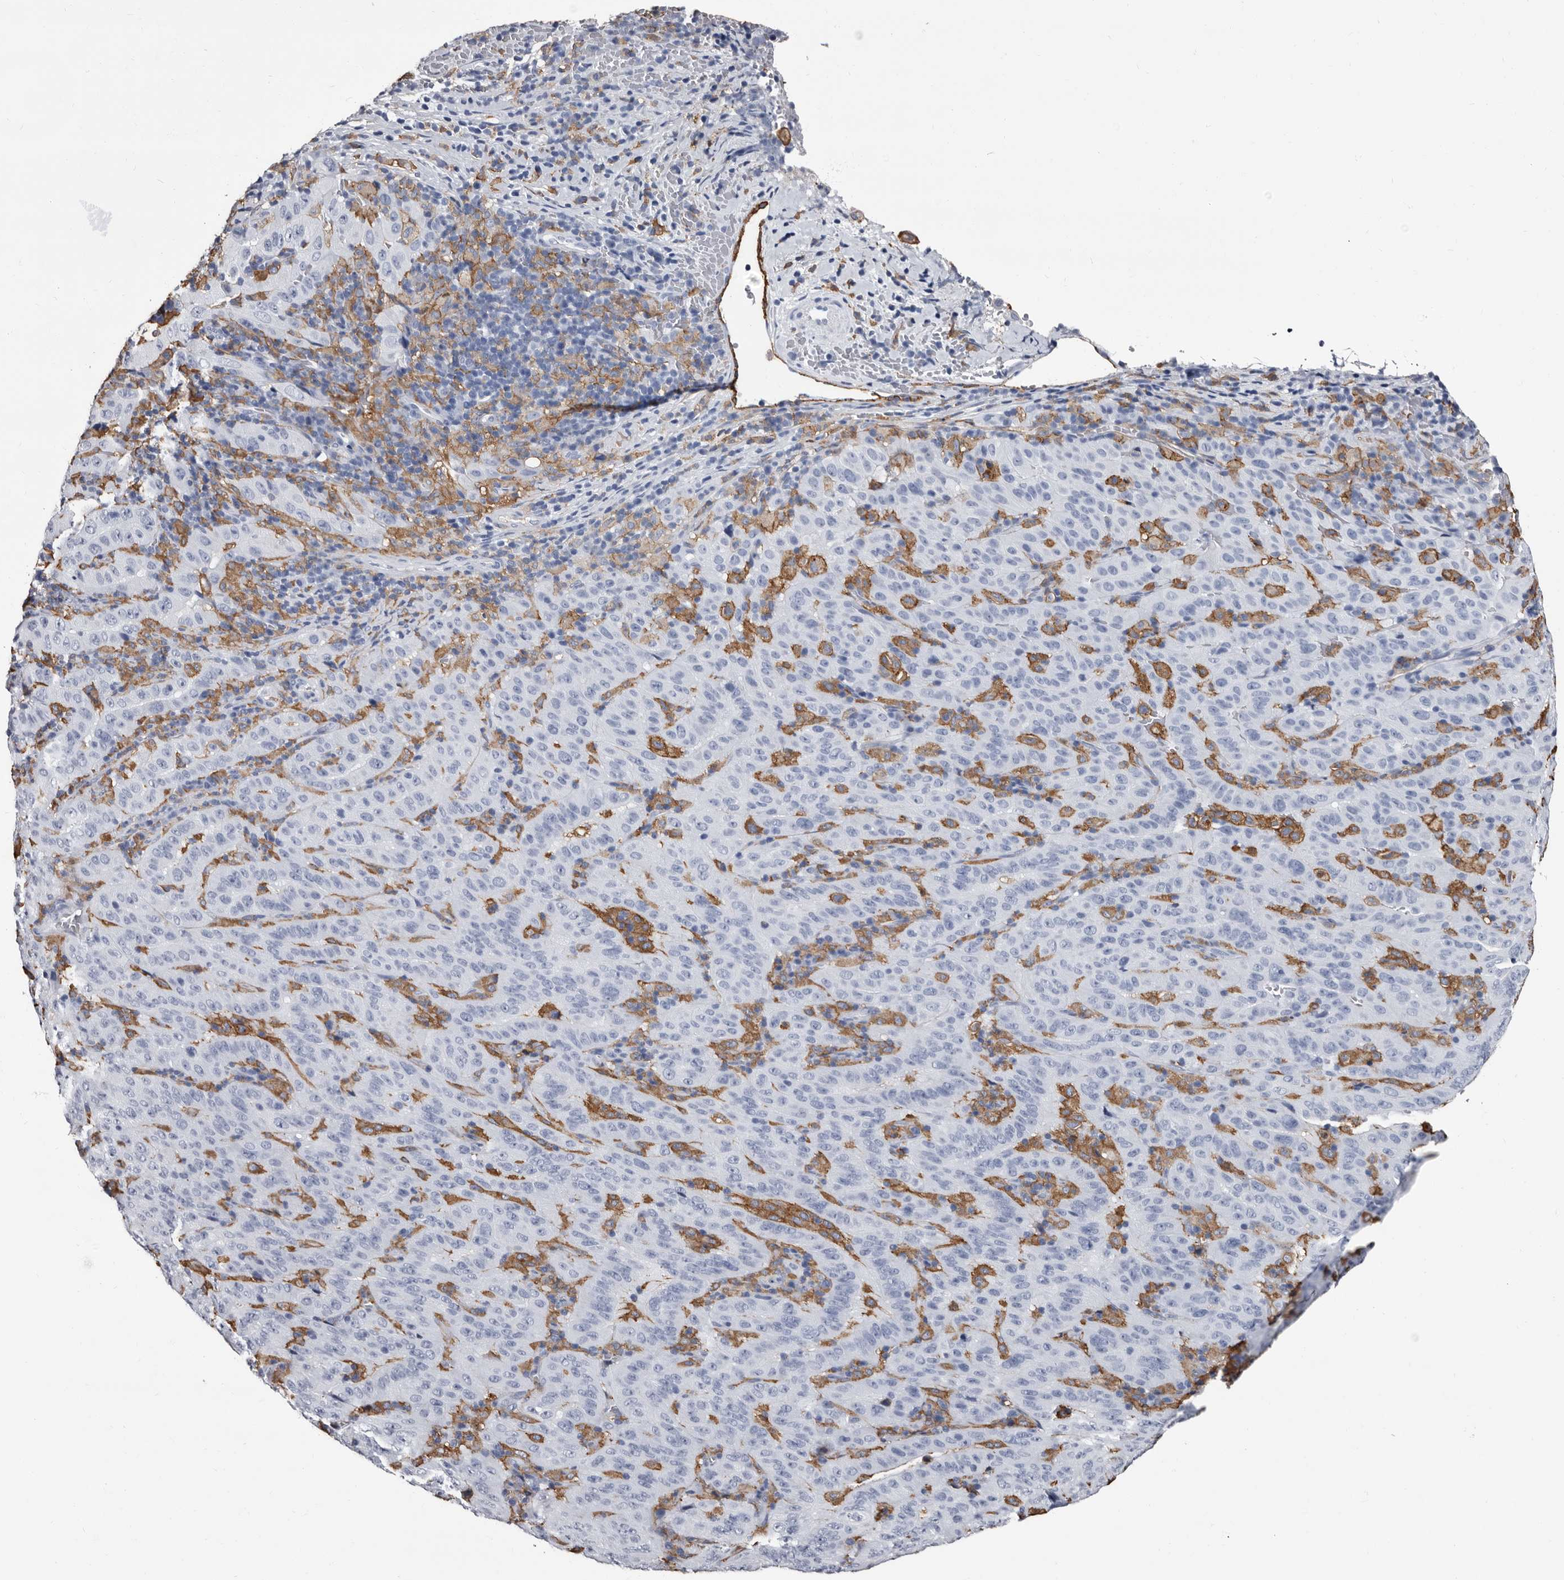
{"staining": {"intensity": "negative", "quantity": "none", "location": "none"}, "tissue": "pancreatic cancer", "cell_type": "Tumor cells", "image_type": "cancer", "snomed": [{"axis": "morphology", "description": "Adenocarcinoma, NOS"}, {"axis": "topography", "description": "Pancreas"}], "caption": "Tumor cells are negative for protein expression in human pancreatic cancer (adenocarcinoma).", "gene": "EPB41L3", "patient": {"sex": "male", "age": 63}}